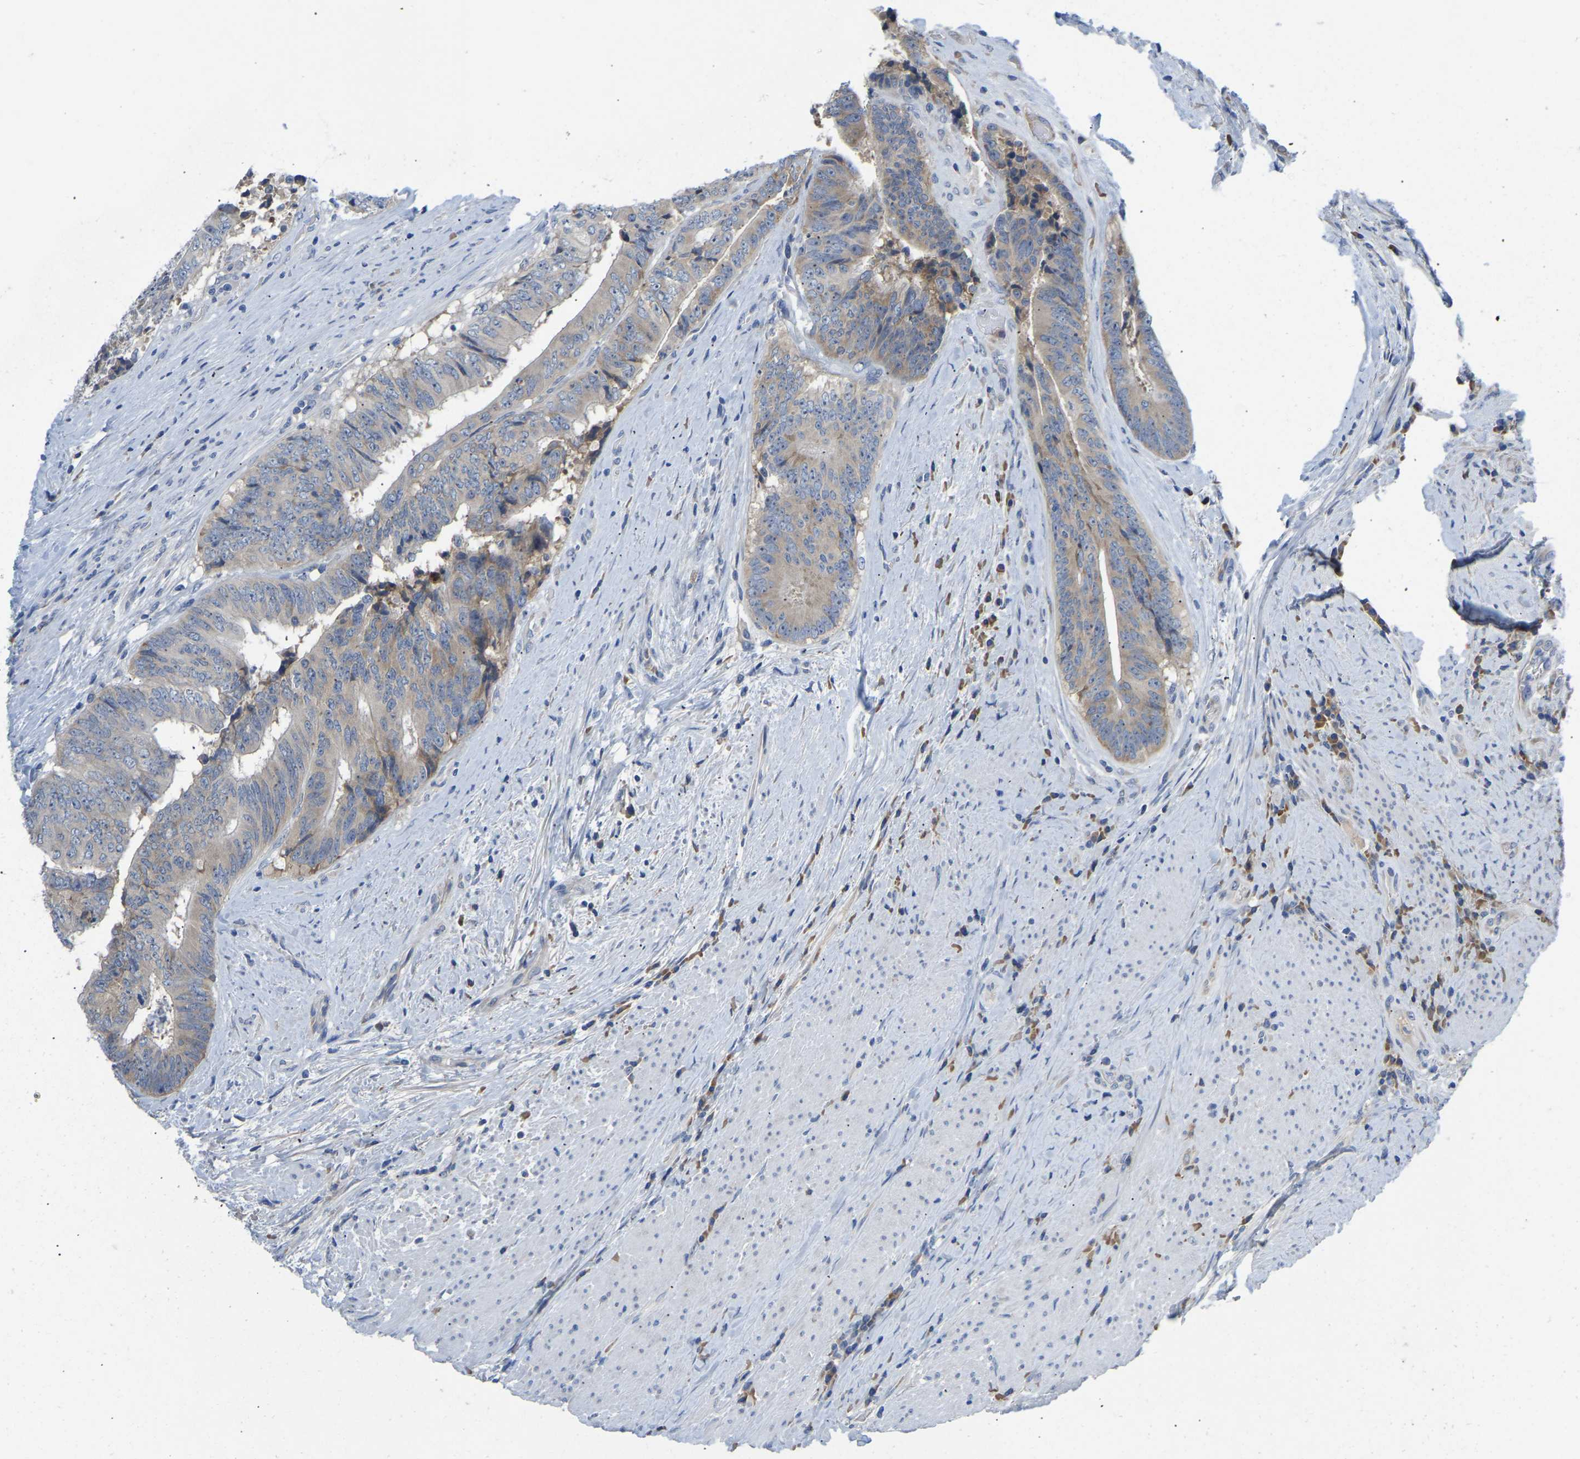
{"staining": {"intensity": "moderate", "quantity": "<25%", "location": "cytoplasmic/membranous"}, "tissue": "colorectal cancer", "cell_type": "Tumor cells", "image_type": "cancer", "snomed": [{"axis": "morphology", "description": "Adenocarcinoma, NOS"}, {"axis": "topography", "description": "Rectum"}], "caption": "The histopathology image exhibits a brown stain indicating the presence of a protein in the cytoplasmic/membranous of tumor cells in adenocarcinoma (colorectal).", "gene": "ABCA10", "patient": {"sex": "male", "age": 72}}